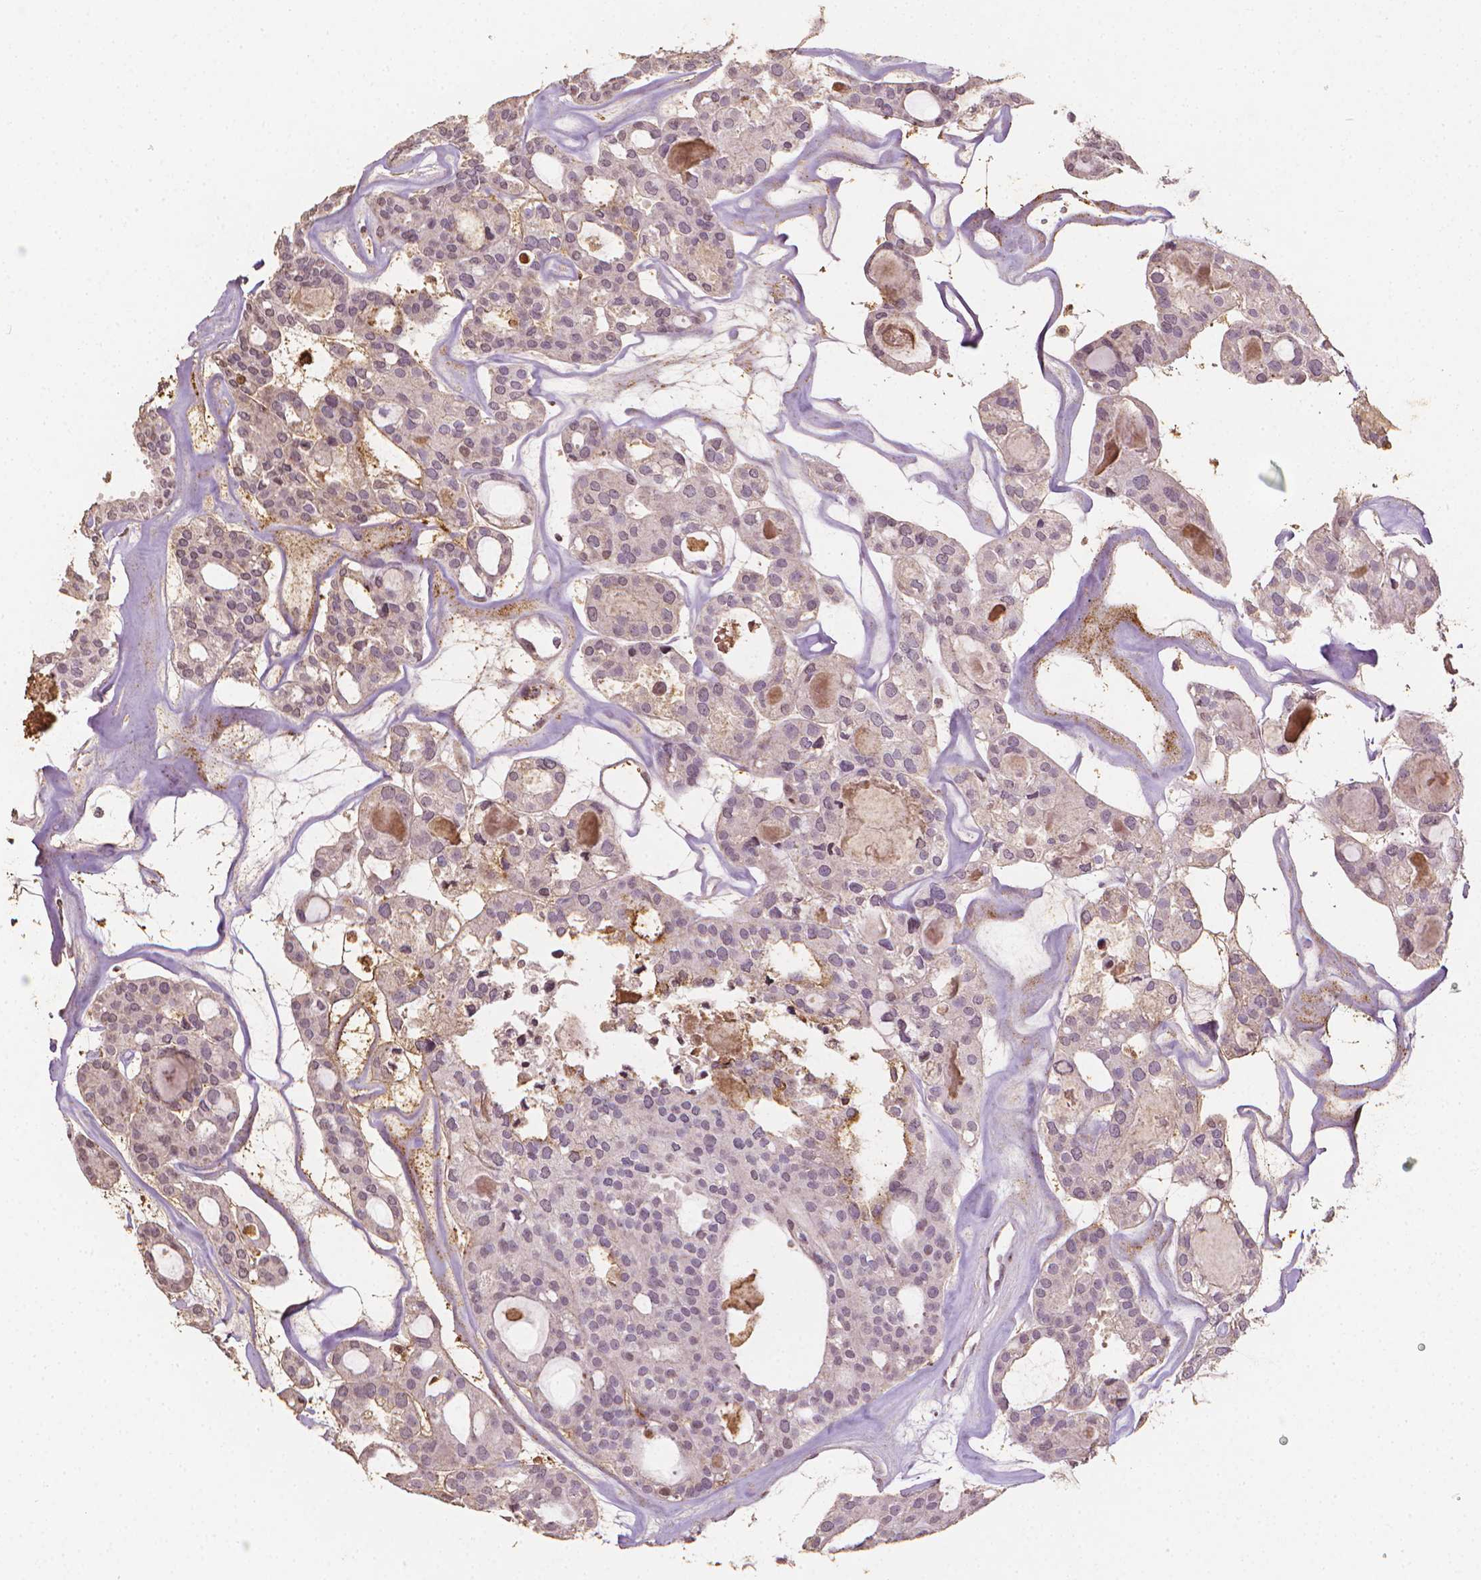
{"staining": {"intensity": "negative", "quantity": "none", "location": "none"}, "tissue": "thyroid cancer", "cell_type": "Tumor cells", "image_type": "cancer", "snomed": [{"axis": "morphology", "description": "Follicular adenoma carcinoma, NOS"}, {"axis": "topography", "description": "Thyroid gland"}], "caption": "The photomicrograph shows no significant staining in tumor cells of thyroid cancer.", "gene": "DCN", "patient": {"sex": "male", "age": 75}}